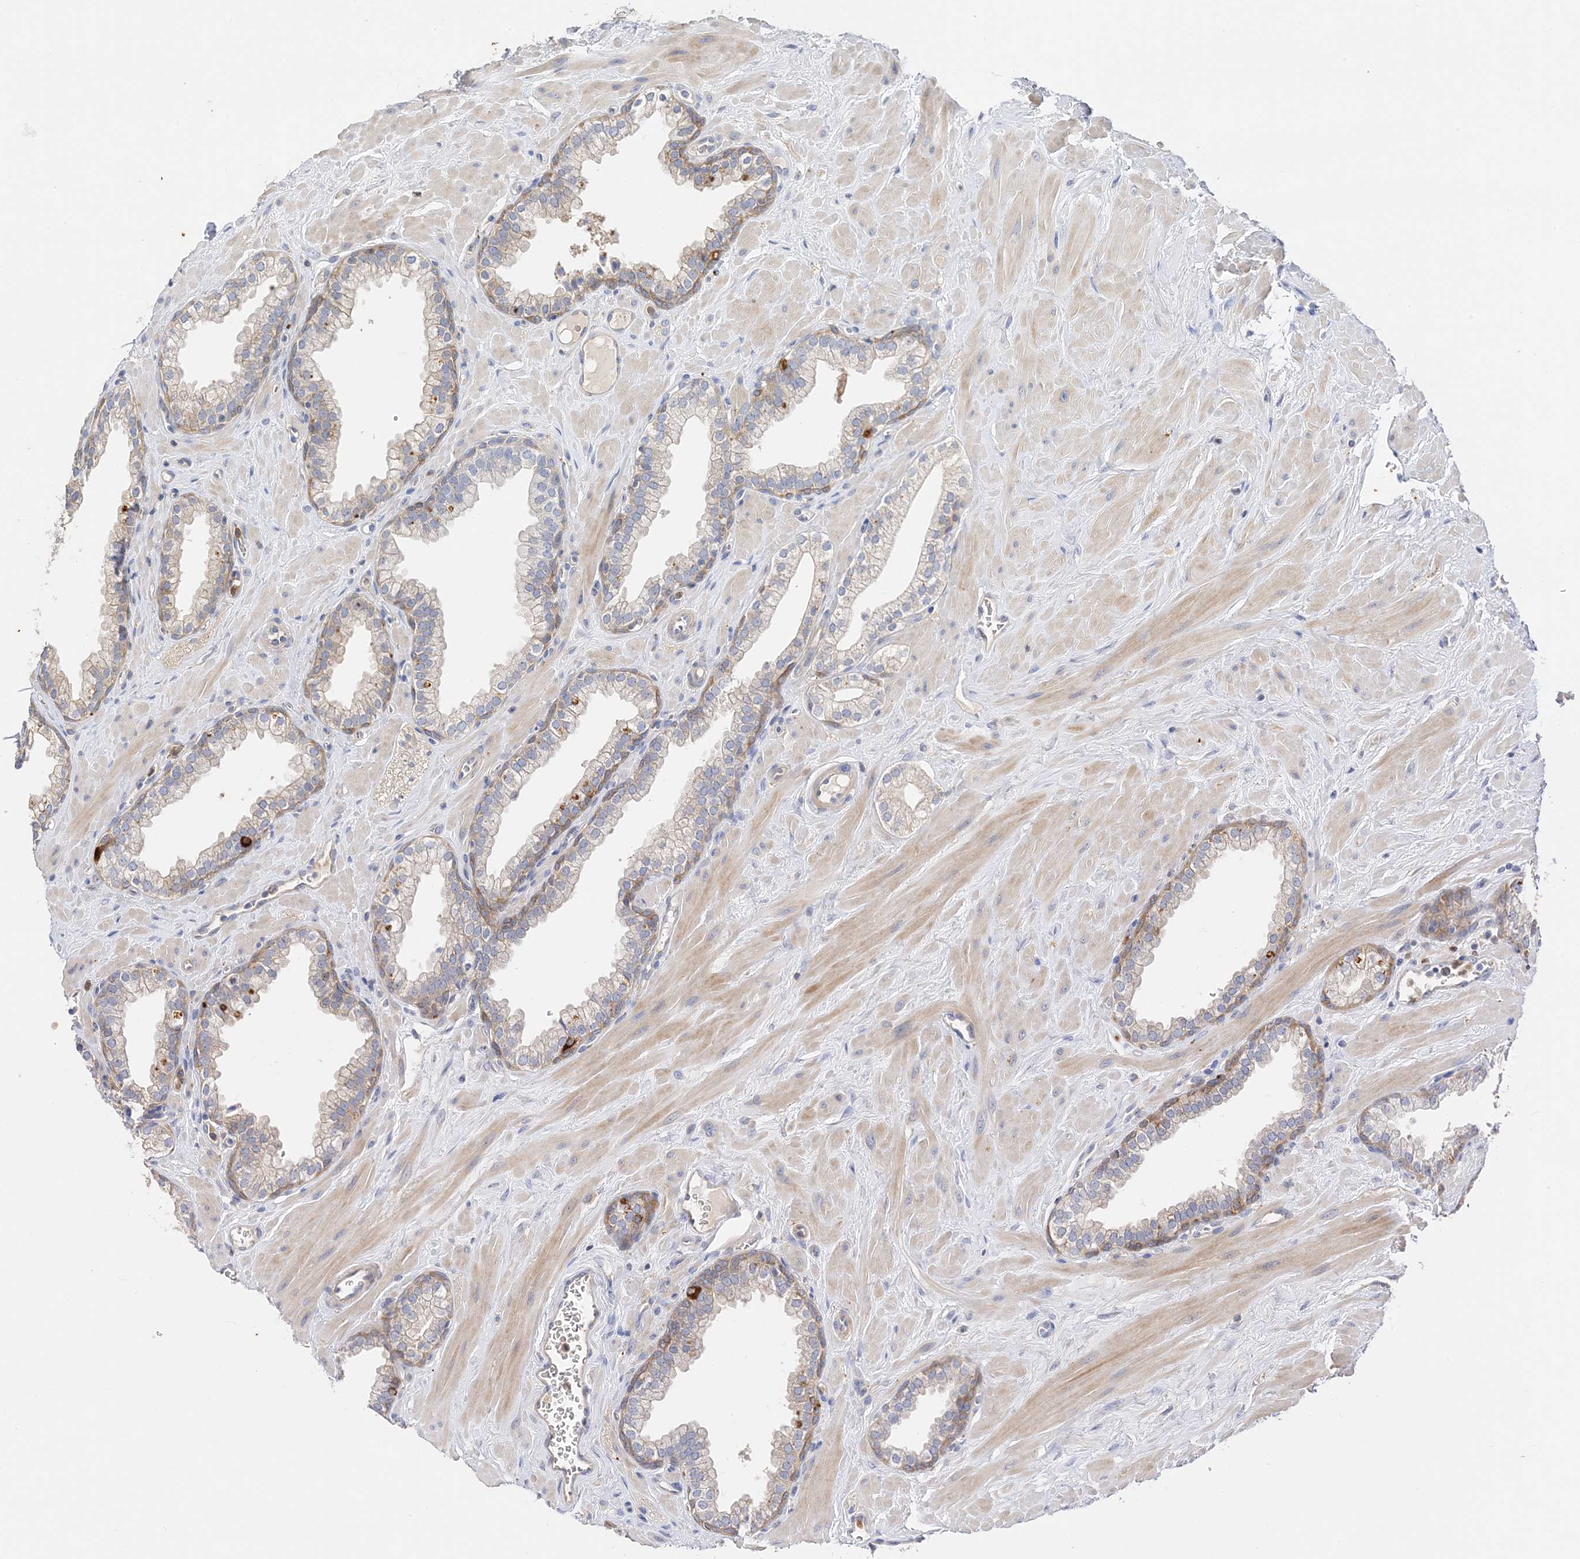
{"staining": {"intensity": "weak", "quantity": "25%-75%", "location": "cytoplasmic/membranous"}, "tissue": "prostate", "cell_type": "Glandular cells", "image_type": "normal", "snomed": [{"axis": "morphology", "description": "Normal tissue, NOS"}, {"axis": "morphology", "description": "Urothelial carcinoma, Low grade"}, {"axis": "topography", "description": "Urinary bladder"}, {"axis": "topography", "description": "Prostate"}], "caption": "DAB immunohistochemical staining of normal prostate displays weak cytoplasmic/membranous protein positivity in approximately 25%-75% of glandular cells.", "gene": "ARV1", "patient": {"sex": "male", "age": 60}}